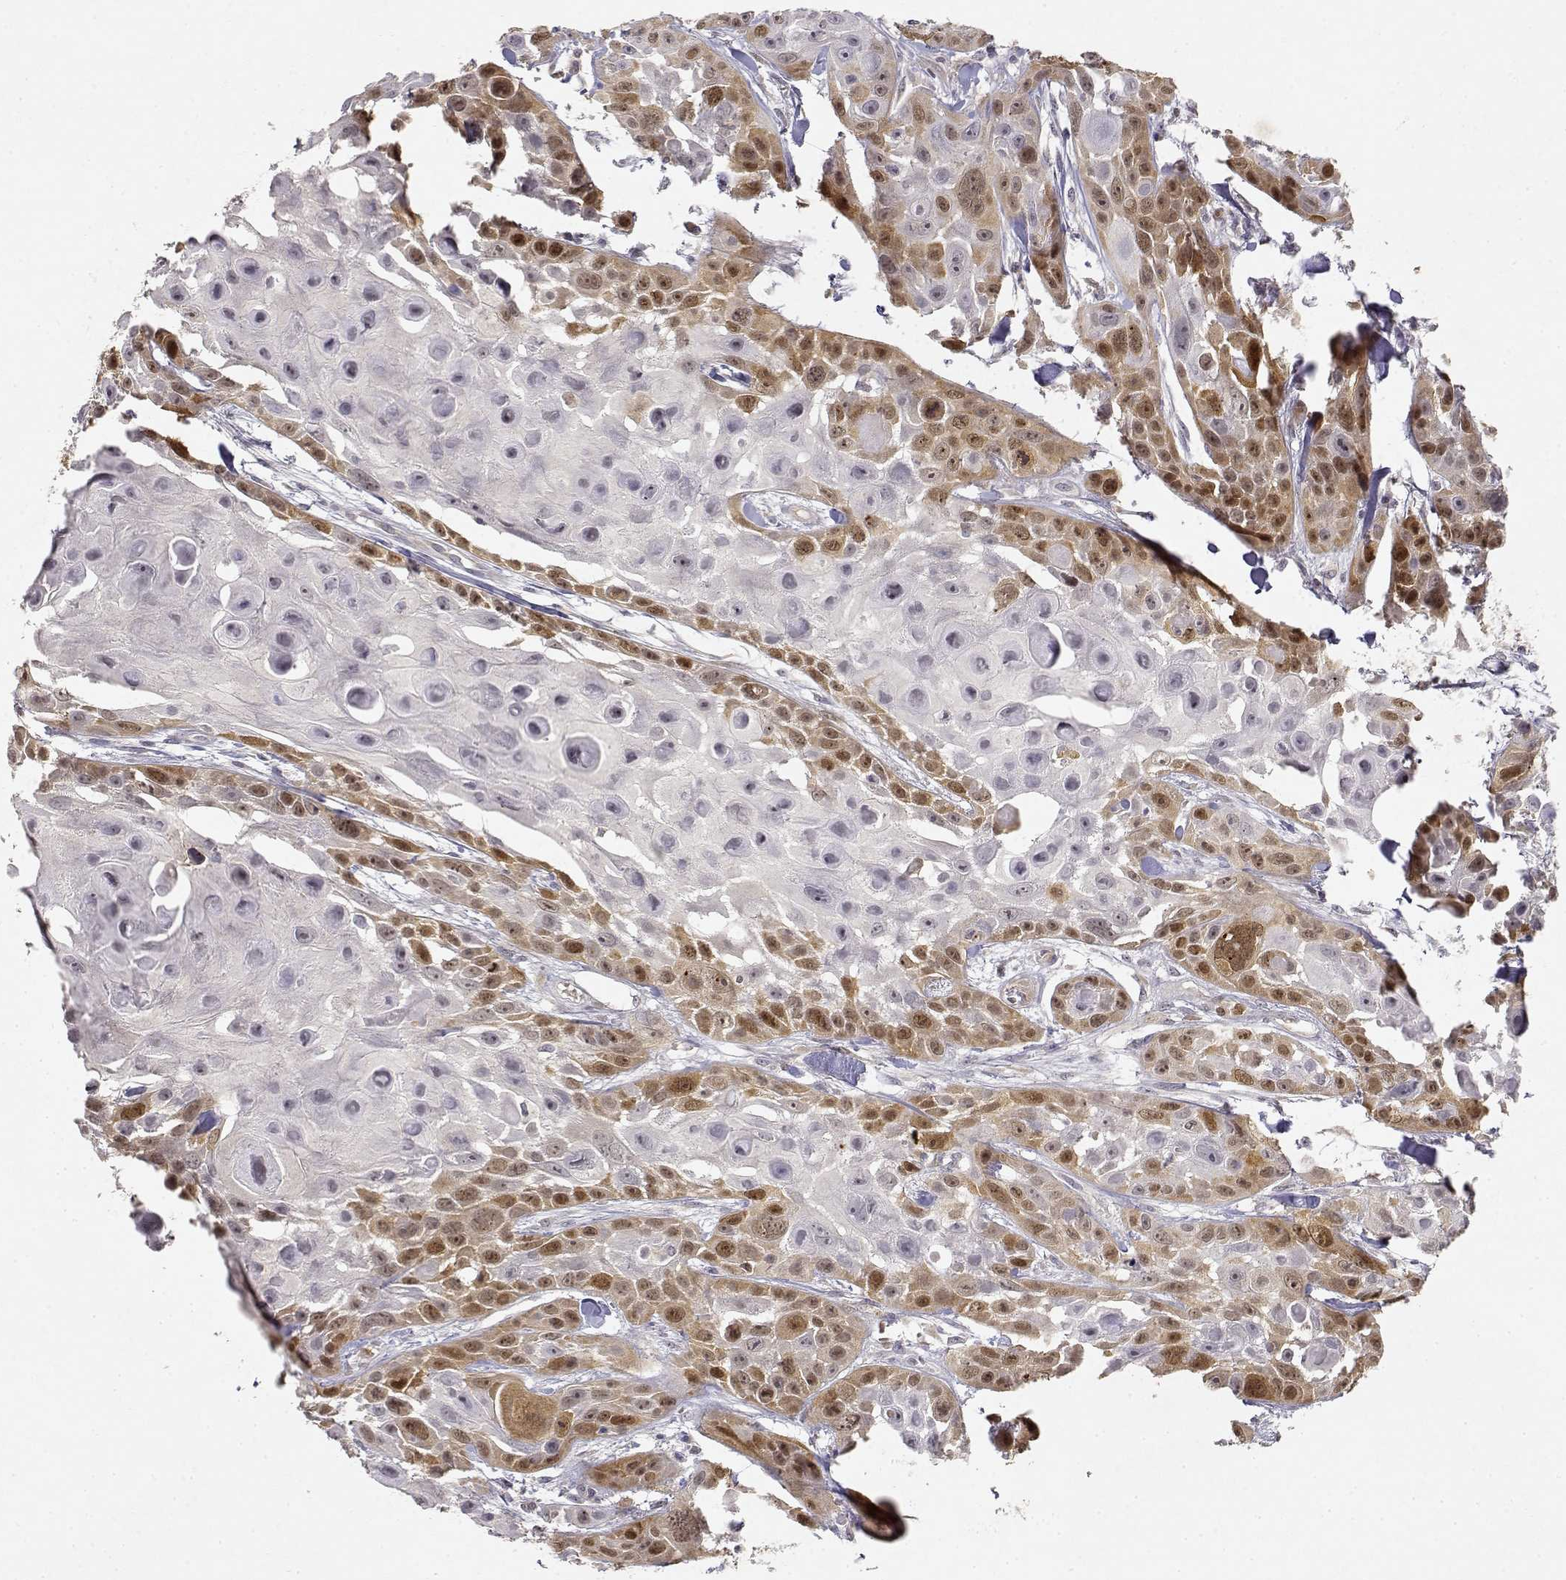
{"staining": {"intensity": "strong", "quantity": "<25%", "location": "cytoplasmic/membranous,nuclear"}, "tissue": "skin cancer", "cell_type": "Tumor cells", "image_type": "cancer", "snomed": [{"axis": "morphology", "description": "Squamous cell carcinoma, NOS"}, {"axis": "topography", "description": "Skin"}, {"axis": "topography", "description": "Anal"}], "caption": "Immunohistochemistry histopathology image of skin cancer (squamous cell carcinoma) stained for a protein (brown), which displays medium levels of strong cytoplasmic/membranous and nuclear expression in about <25% of tumor cells.", "gene": "RAD51", "patient": {"sex": "female", "age": 75}}